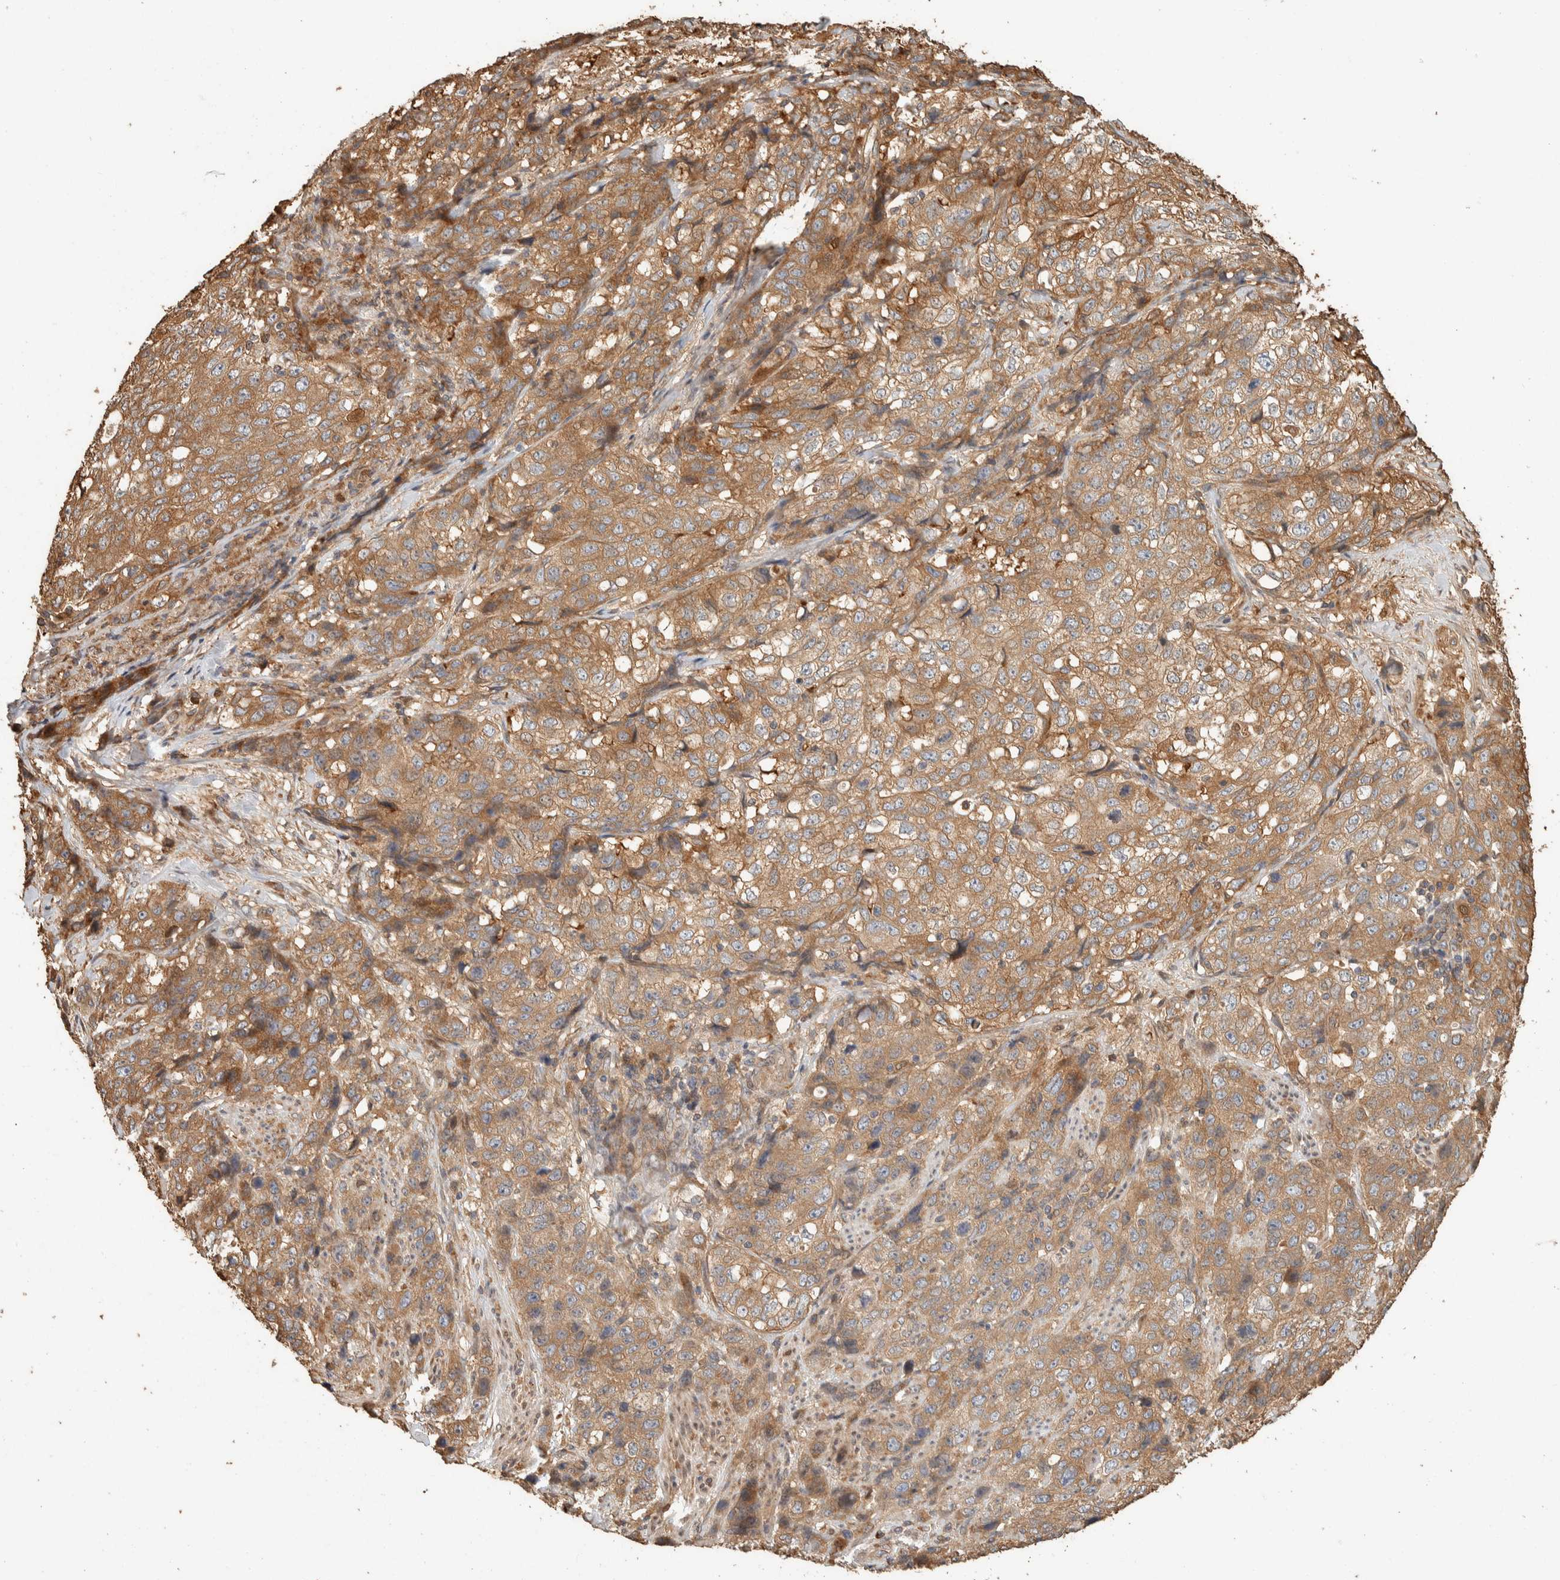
{"staining": {"intensity": "moderate", "quantity": ">75%", "location": "cytoplasmic/membranous"}, "tissue": "stomach cancer", "cell_type": "Tumor cells", "image_type": "cancer", "snomed": [{"axis": "morphology", "description": "Adenocarcinoma, NOS"}, {"axis": "topography", "description": "Stomach"}], "caption": "Tumor cells reveal moderate cytoplasmic/membranous positivity in about >75% of cells in stomach adenocarcinoma.", "gene": "EXOC7", "patient": {"sex": "male", "age": 48}}